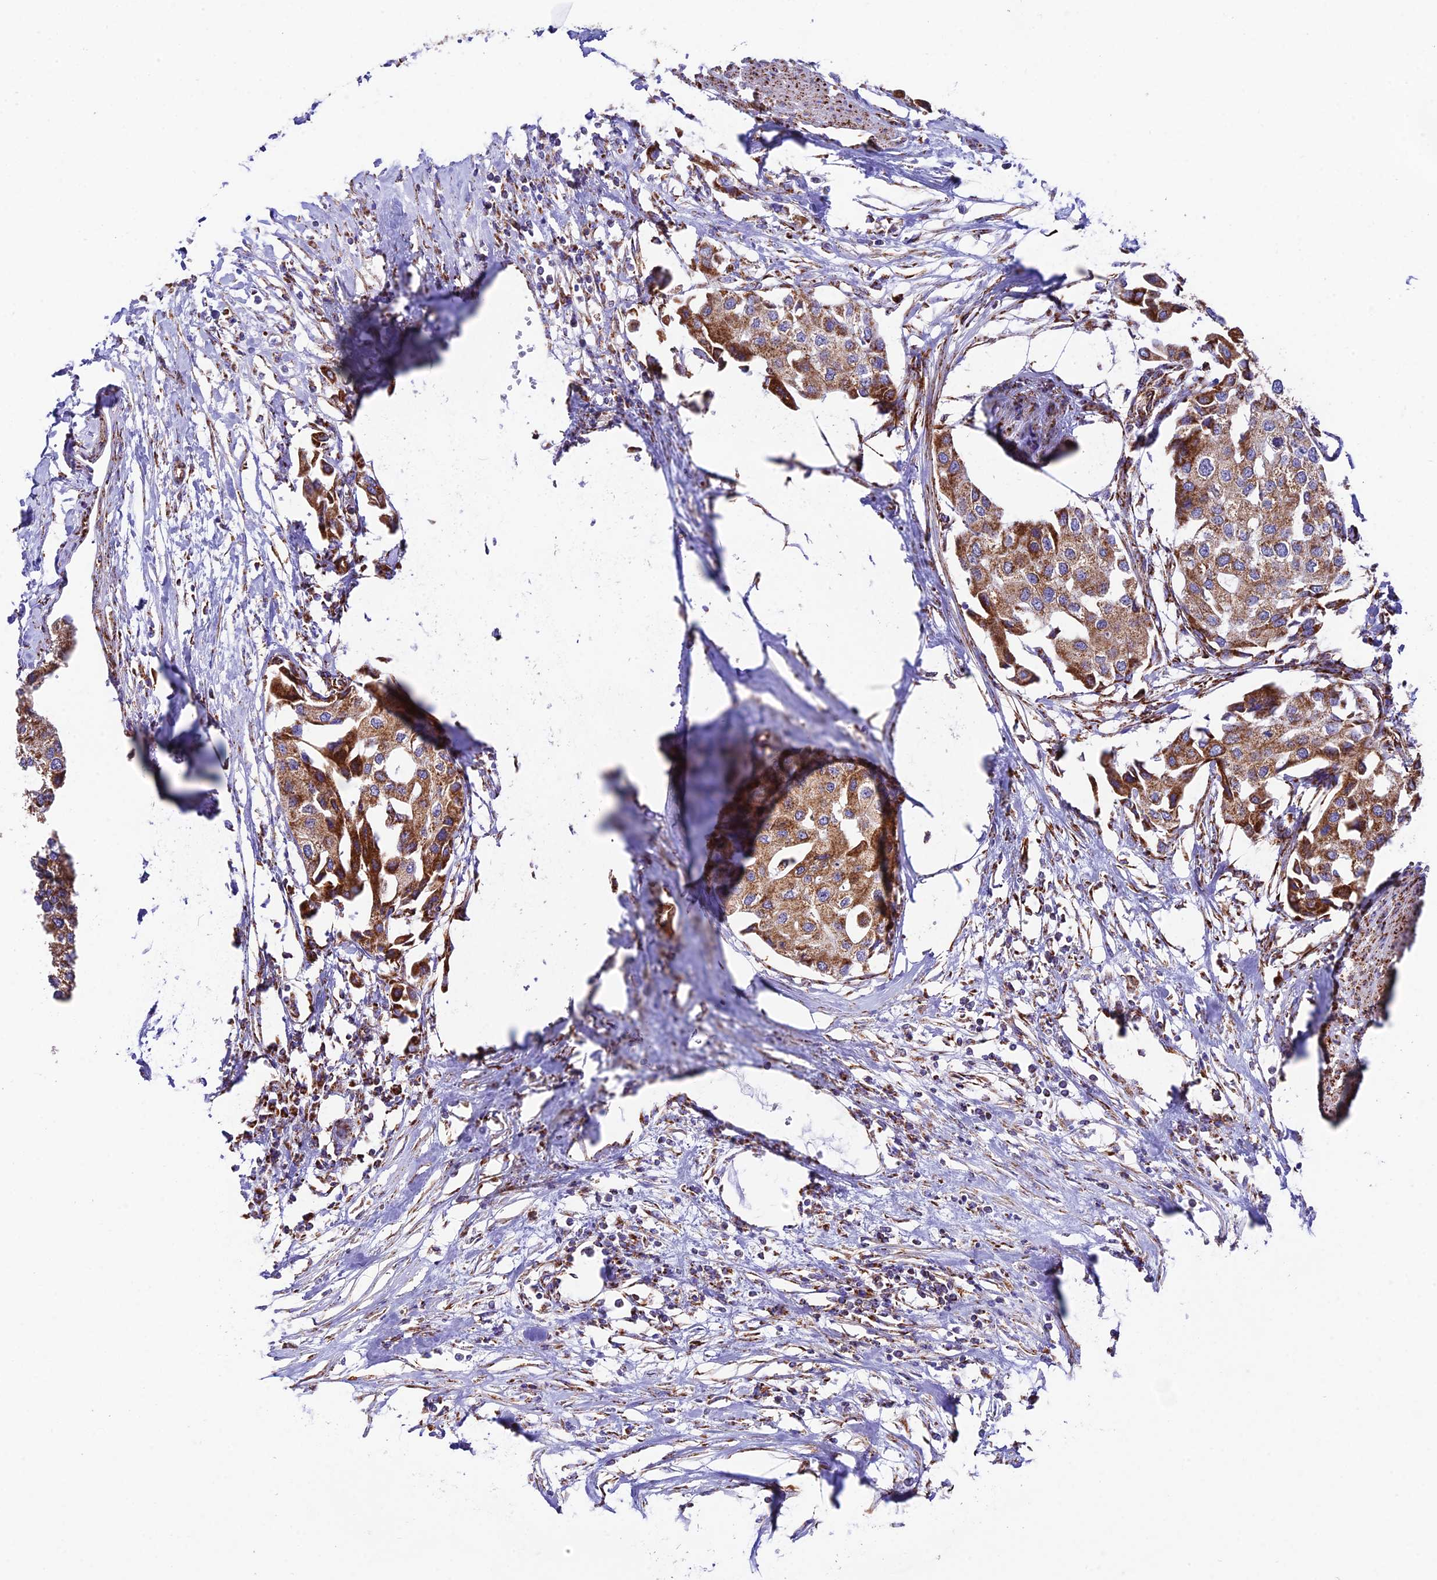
{"staining": {"intensity": "moderate", "quantity": ">75%", "location": "cytoplasmic/membranous"}, "tissue": "urothelial cancer", "cell_type": "Tumor cells", "image_type": "cancer", "snomed": [{"axis": "morphology", "description": "Urothelial carcinoma, High grade"}, {"axis": "topography", "description": "Urinary bladder"}], "caption": "Protein staining by immunohistochemistry reveals moderate cytoplasmic/membranous staining in about >75% of tumor cells in urothelial cancer. The staining is performed using DAB (3,3'-diaminobenzidine) brown chromogen to label protein expression. The nuclei are counter-stained blue using hematoxylin.", "gene": "CHCHD3", "patient": {"sex": "male", "age": 64}}